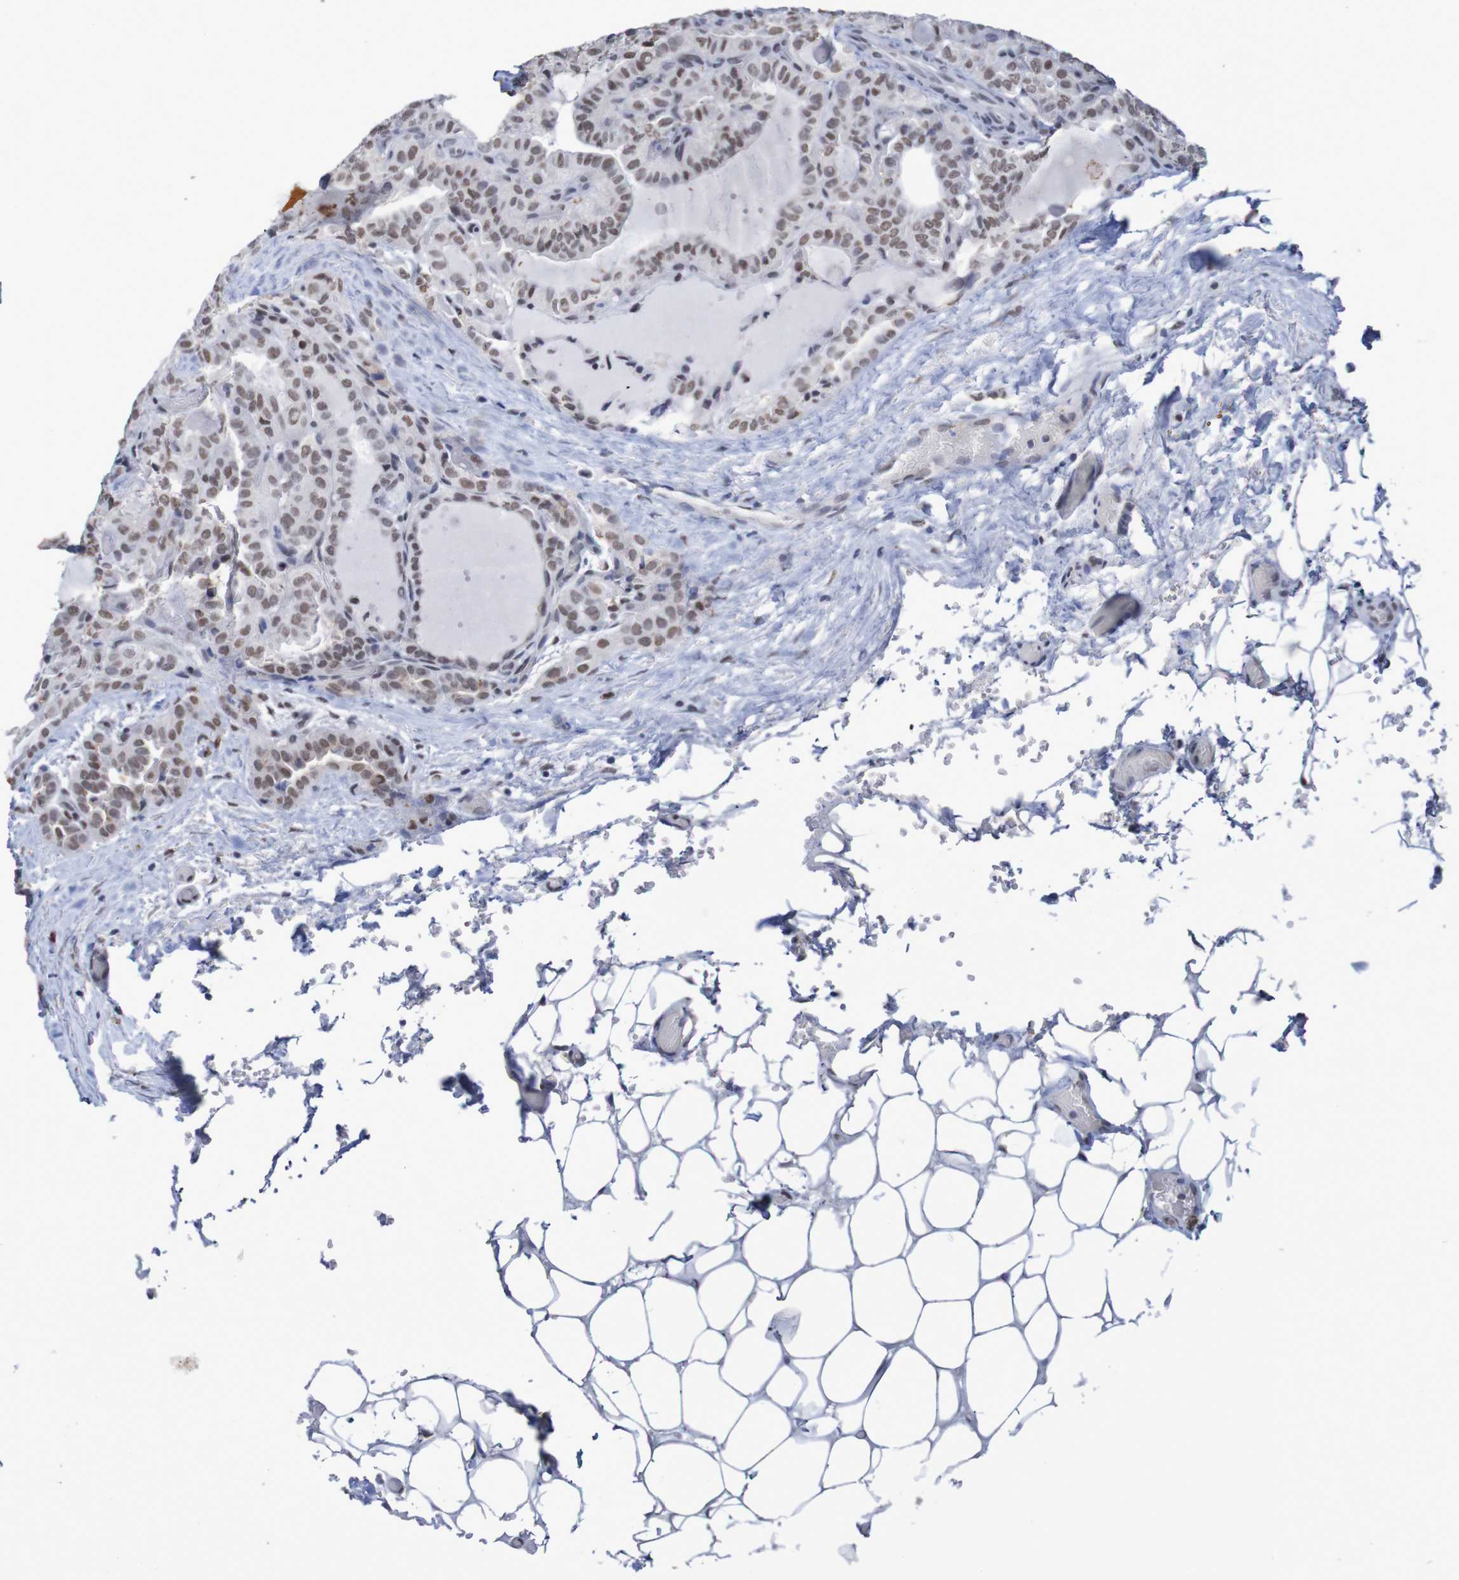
{"staining": {"intensity": "moderate", "quantity": ">75%", "location": "nuclear"}, "tissue": "thyroid cancer", "cell_type": "Tumor cells", "image_type": "cancer", "snomed": [{"axis": "morphology", "description": "Papillary adenocarcinoma, NOS"}, {"axis": "topography", "description": "Thyroid gland"}], "caption": "Immunohistochemical staining of papillary adenocarcinoma (thyroid) shows moderate nuclear protein staining in about >75% of tumor cells.", "gene": "MRTFB", "patient": {"sex": "male", "age": 77}}